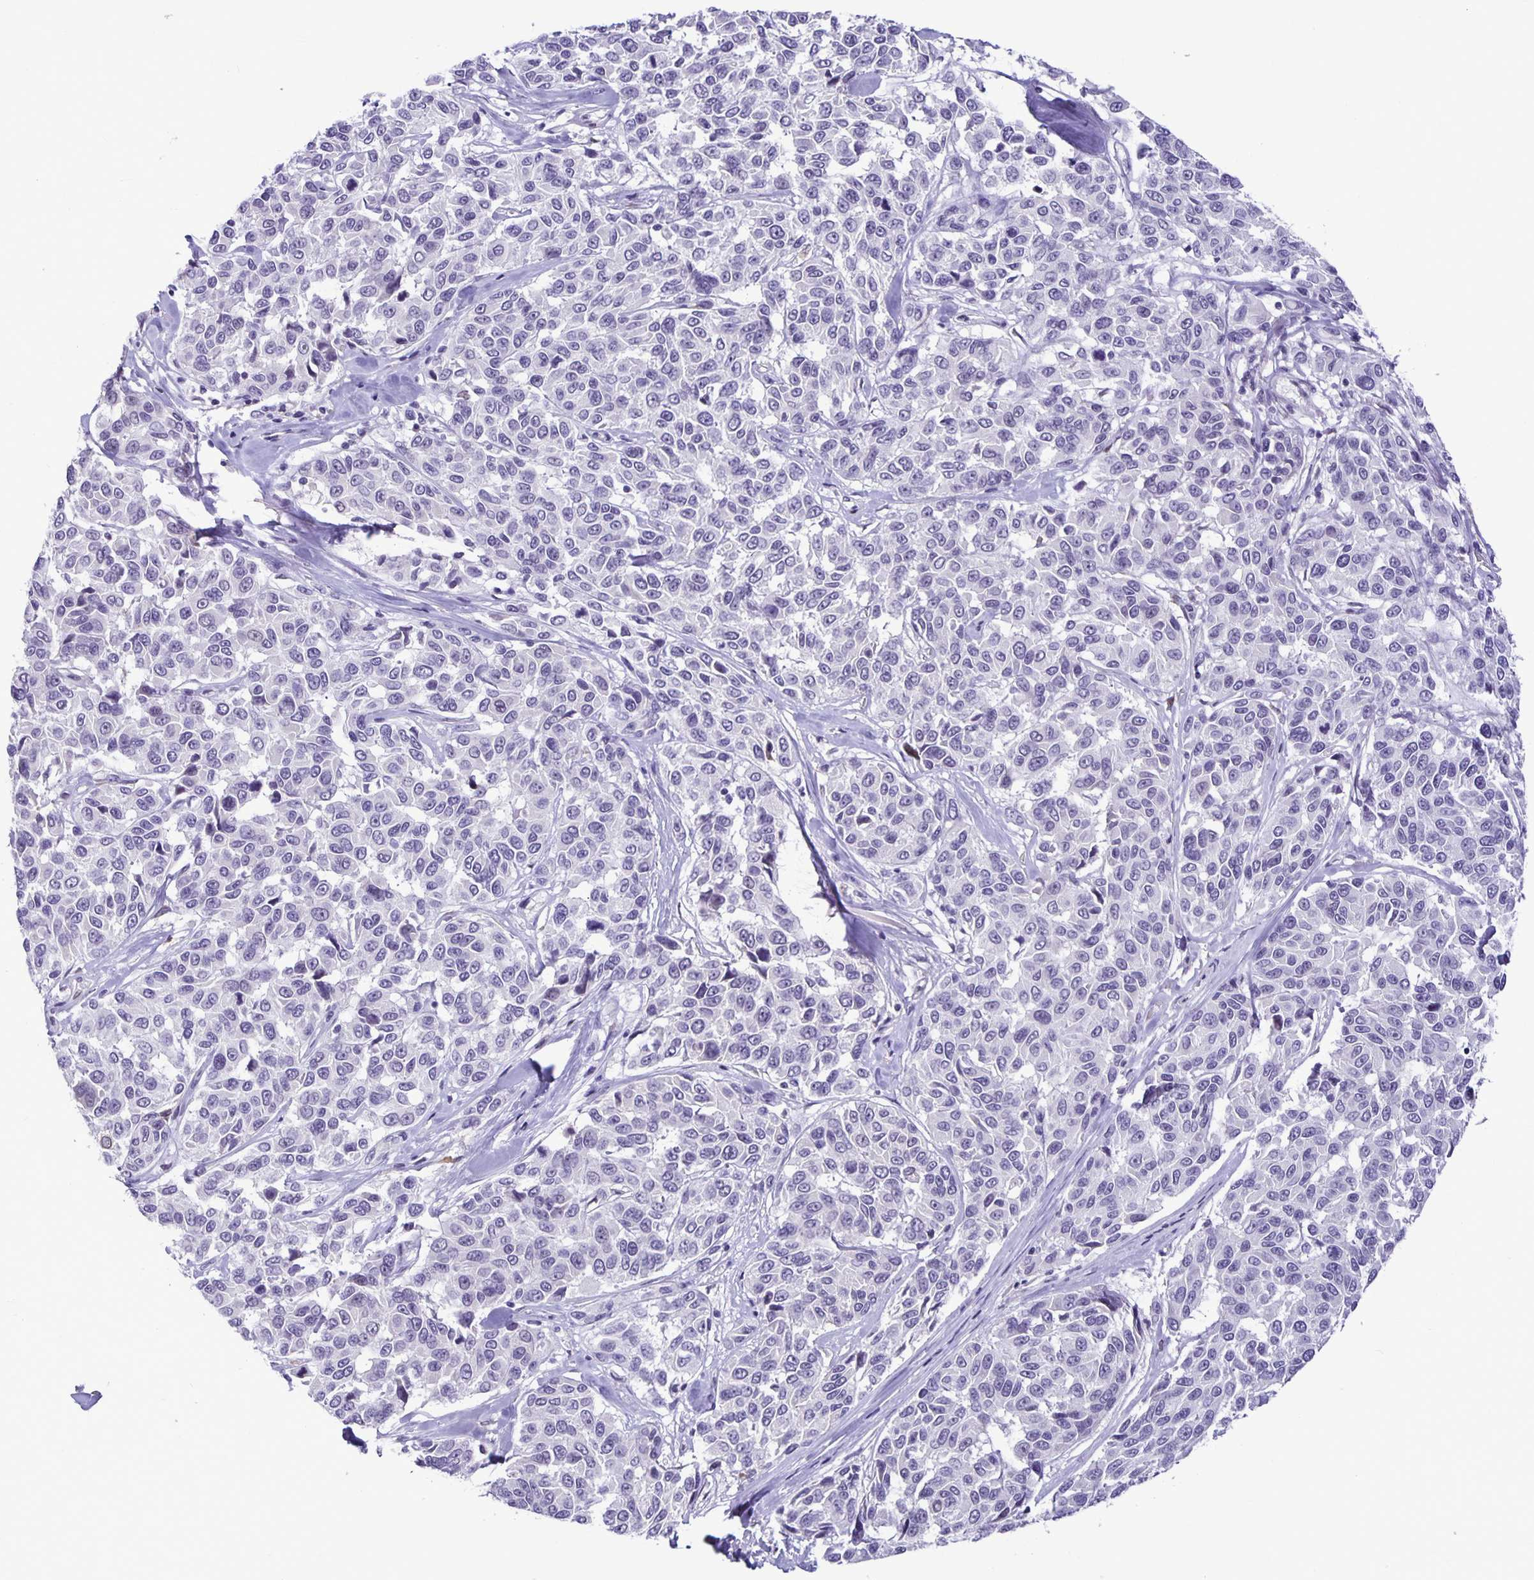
{"staining": {"intensity": "negative", "quantity": "none", "location": "none"}, "tissue": "melanoma", "cell_type": "Tumor cells", "image_type": "cancer", "snomed": [{"axis": "morphology", "description": "Malignant melanoma, NOS"}, {"axis": "topography", "description": "Skin"}], "caption": "Micrograph shows no protein expression in tumor cells of melanoma tissue.", "gene": "FOSL2", "patient": {"sex": "female", "age": 66}}